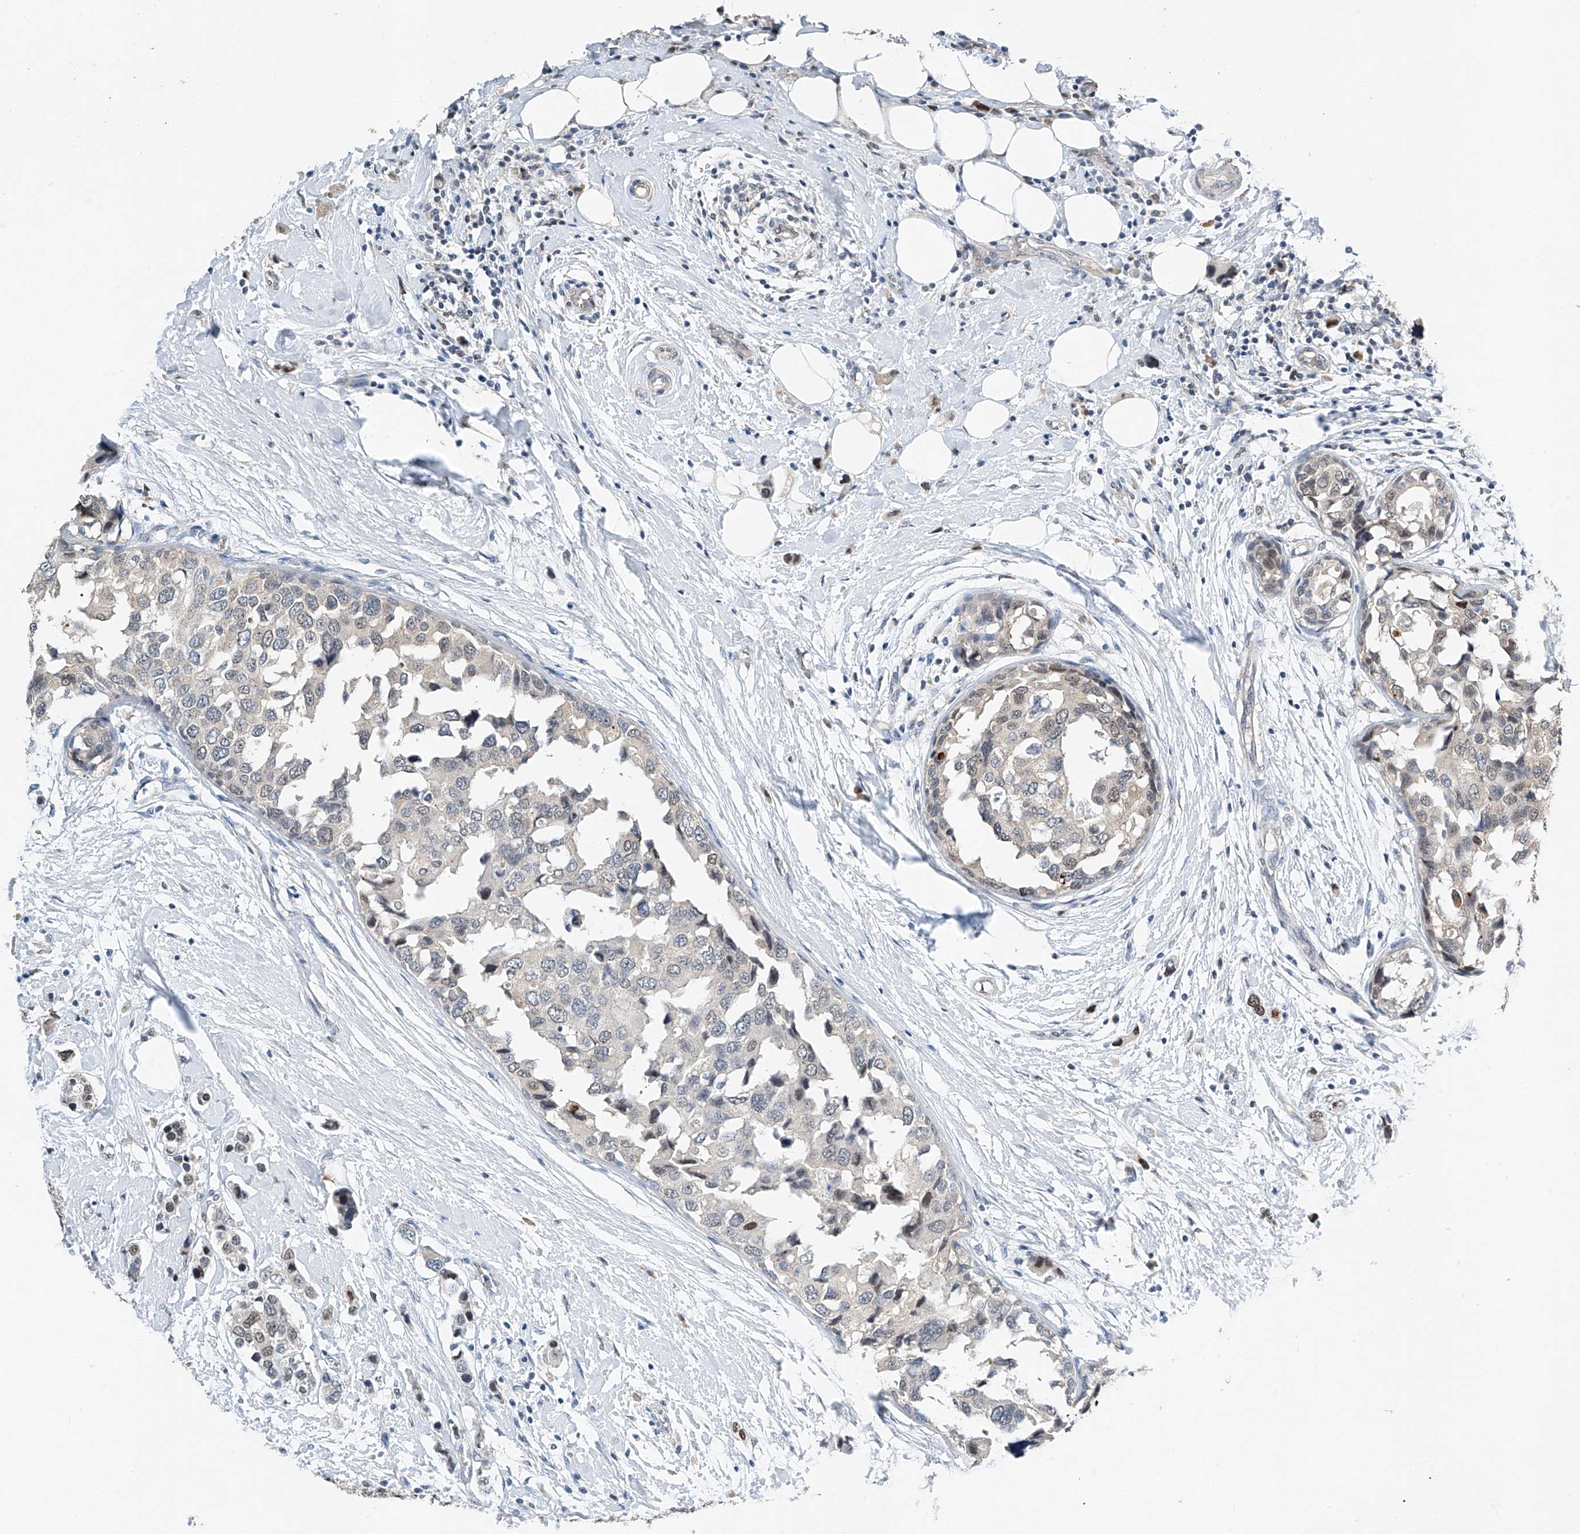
{"staining": {"intensity": "weak", "quantity": "<25%", "location": "nuclear"}, "tissue": "breast cancer", "cell_type": "Tumor cells", "image_type": "cancer", "snomed": [{"axis": "morphology", "description": "Normal tissue, NOS"}, {"axis": "morphology", "description": "Duct carcinoma"}, {"axis": "topography", "description": "Breast"}], "caption": "Human breast infiltrating ductal carcinoma stained for a protein using IHC shows no positivity in tumor cells.", "gene": "CTDP1", "patient": {"sex": "female", "age": 50}}